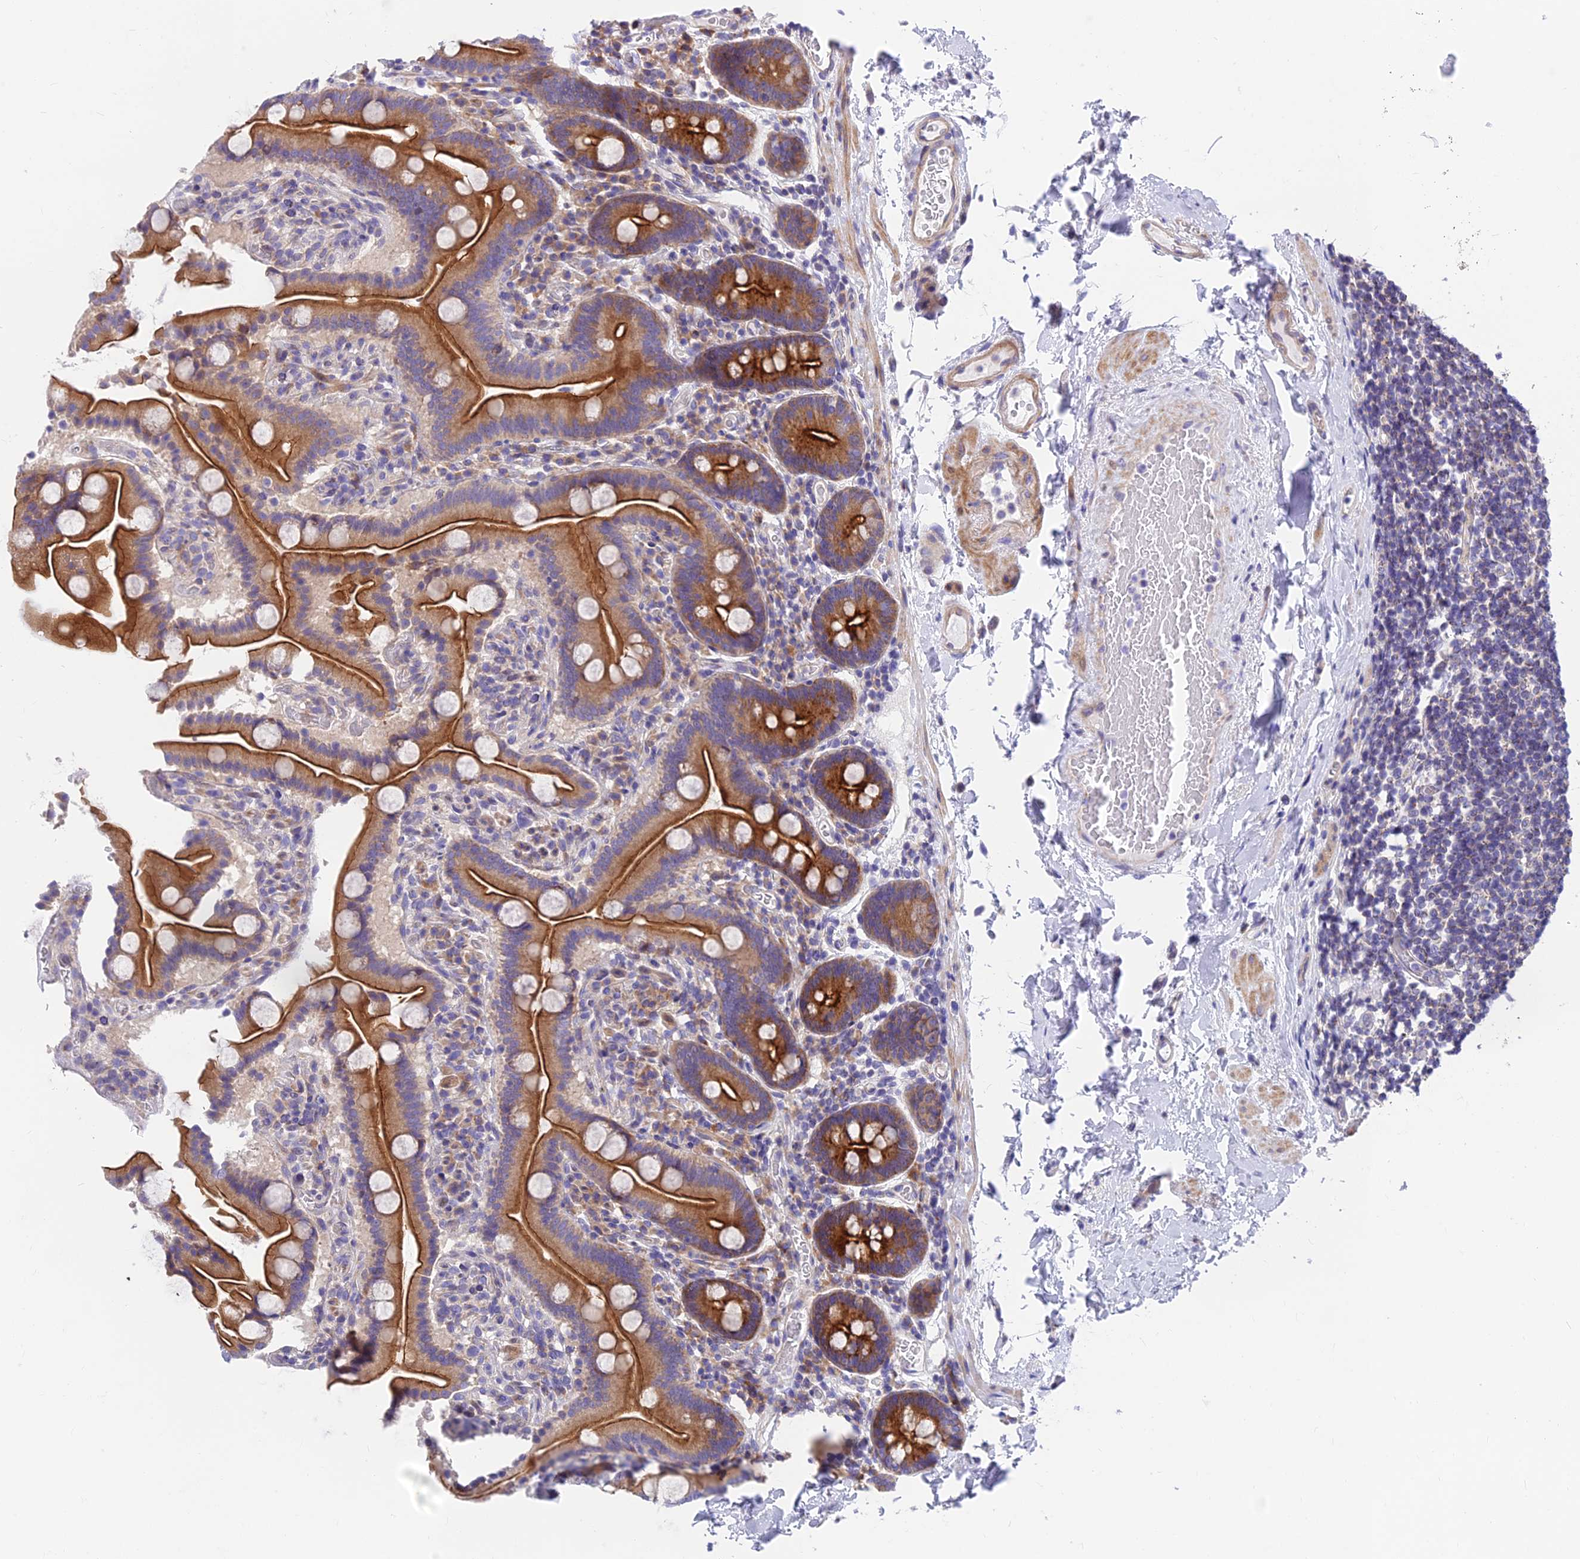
{"staining": {"intensity": "strong", "quantity": ">75%", "location": "cytoplasmic/membranous"}, "tissue": "duodenum", "cell_type": "Glandular cells", "image_type": "normal", "snomed": [{"axis": "morphology", "description": "Normal tissue, NOS"}, {"axis": "topography", "description": "Duodenum"}], "caption": "Immunohistochemical staining of unremarkable duodenum reveals strong cytoplasmic/membranous protein expression in about >75% of glandular cells. Nuclei are stained in blue.", "gene": "MVB12A", "patient": {"sex": "male", "age": 55}}